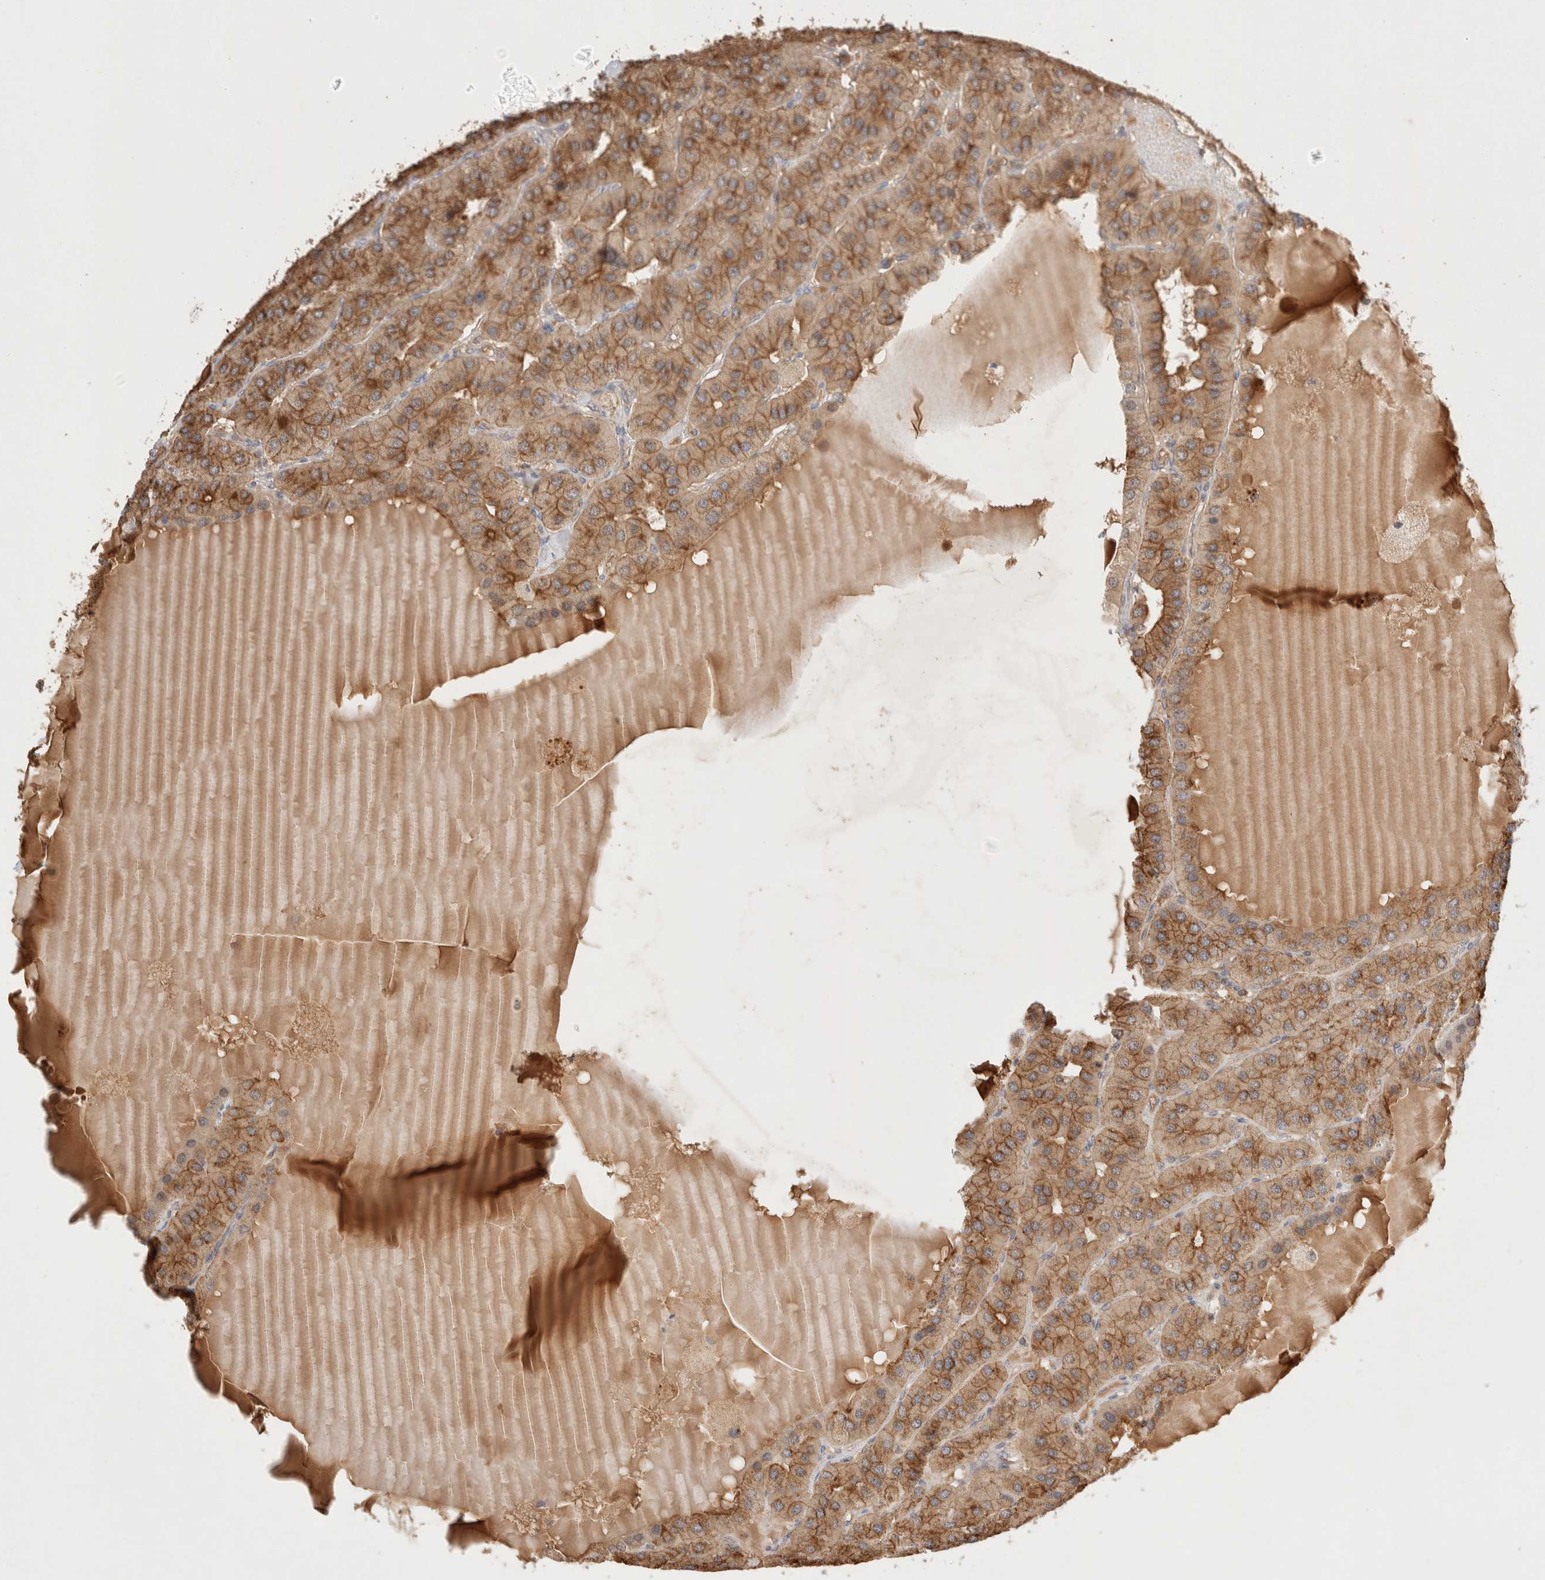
{"staining": {"intensity": "moderate", "quantity": ">75%", "location": "cytoplasmic/membranous"}, "tissue": "parathyroid gland", "cell_type": "Glandular cells", "image_type": "normal", "snomed": [{"axis": "morphology", "description": "Normal tissue, NOS"}, {"axis": "morphology", "description": "Adenoma, NOS"}, {"axis": "topography", "description": "Parathyroid gland"}], "caption": "High-power microscopy captured an immunohistochemistry image of normal parathyroid gland, revealing moderate cytoplasmic/membranous expression in approximately >75% of glandular cells. (DAB = brown stain, brightfield microscopy at high magnification).", "gene": "CARNMT1", "patient": {"sex": "female", "age": 86}}